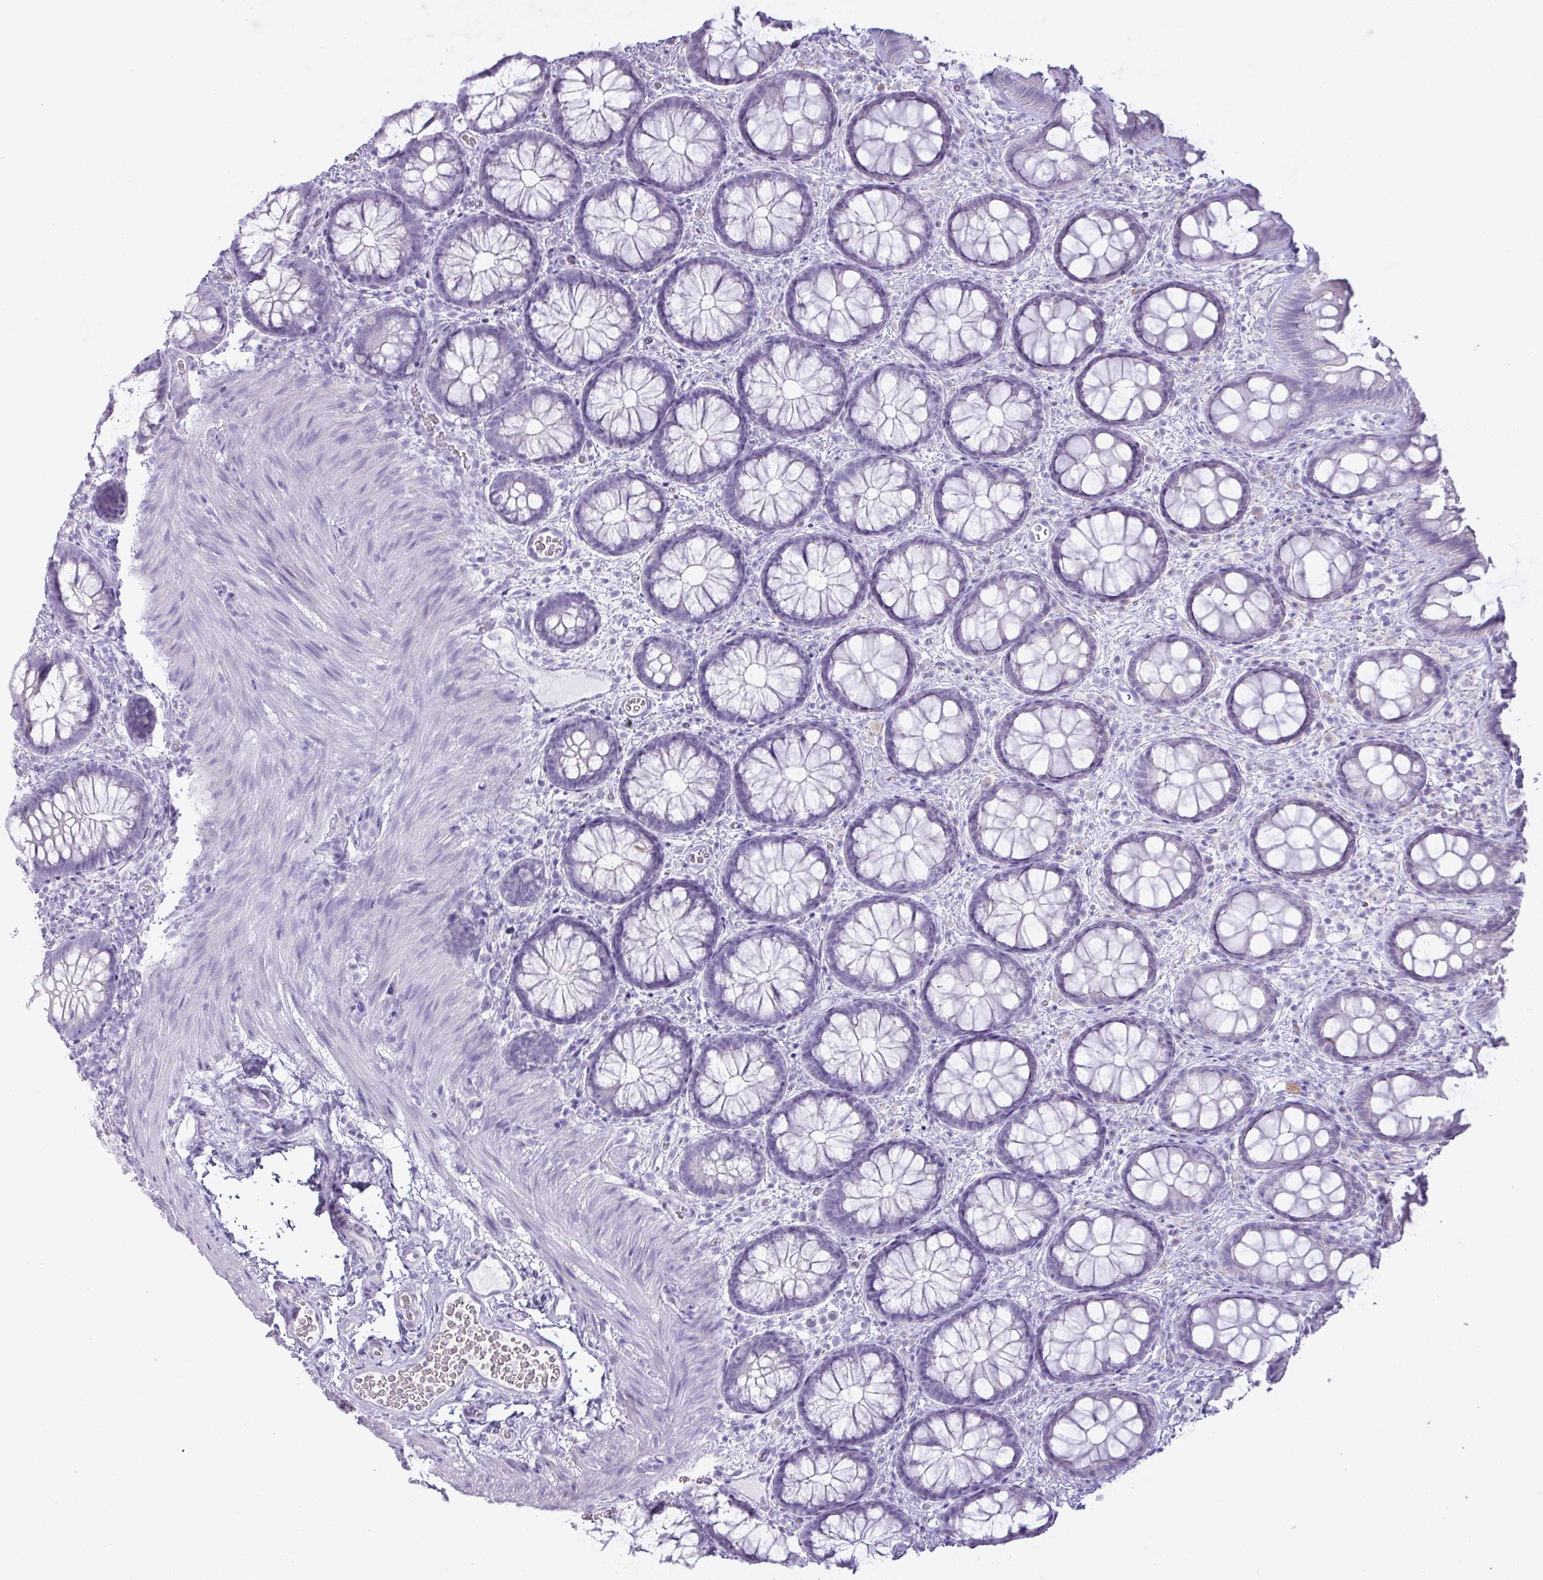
{"staining": {"intensity": "negative", "quantity": "none", "location": "none"}, "tissue": "colon", "cell_type": "Endothelial cells", "image_type": "normal", "snomed": [{"axis": "morphology", "description": "Normal tissue, NOS"}, {"axis": "topography", "description": "Colon"}], "caption": "This is an immunohistochemistry (IHC) micrograph of benign human colon. There is no positivity in endothelial cells.", "gene": "PGA3", "patient": {"sex": "male", "age": 46}}